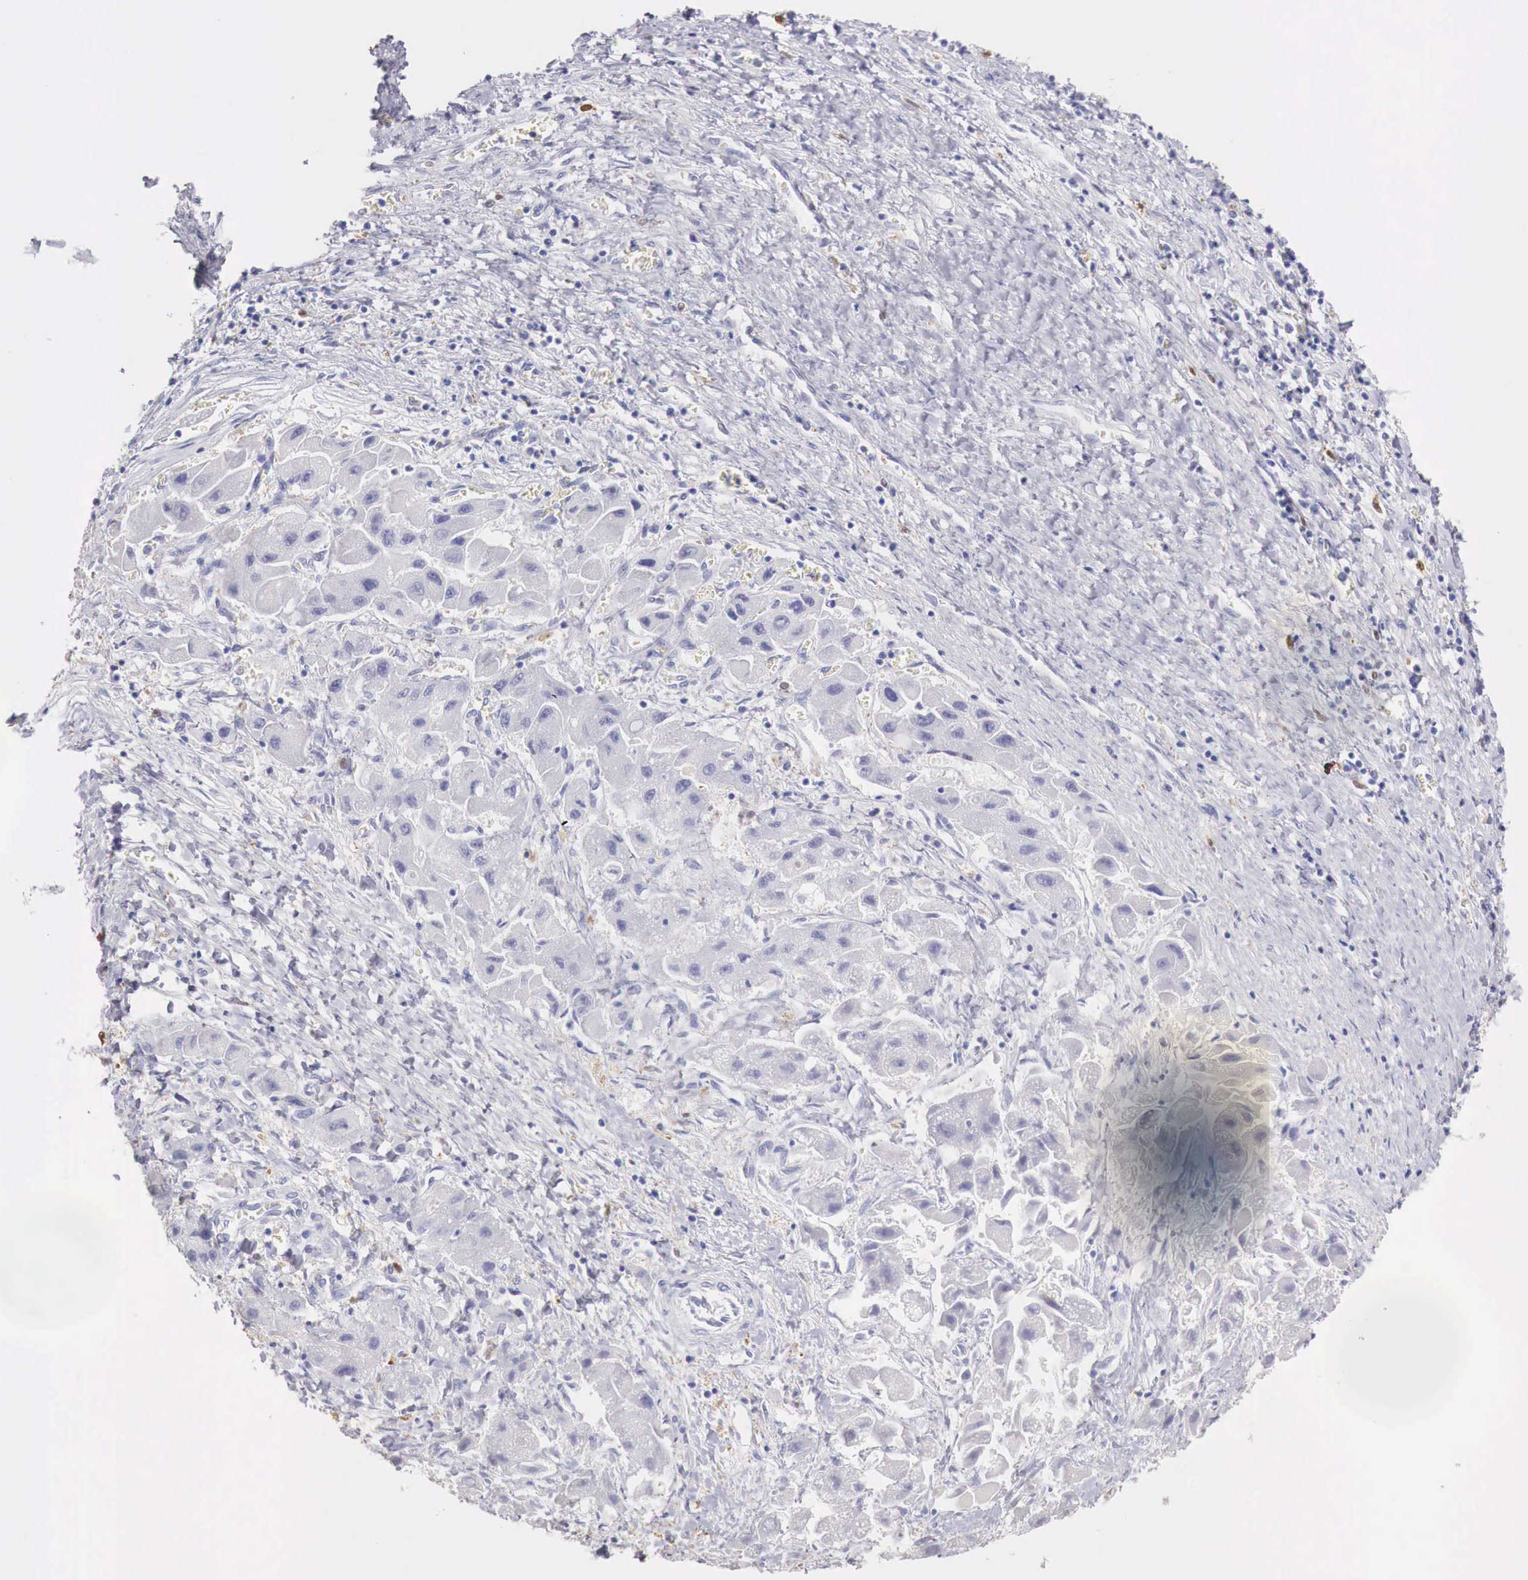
{"staining": {"intensity": "negative", "quantity": "none", "location": "none"}, "tissue": "liver cancer", "cell_type": "Tumor cells", "image_type": "cancer", "snomed": [{"axis": "morphology", "description": "Carcinoma, Hepatocellular, NOS"}, {"axis": "topography", "description": "Liver"}], "caption": "This is a image of IHC staining of hepatocellular carcinoma (liver), which shows no expression in tumor cells.", "gene": "RENBP", "patient": {"sex": "male", "age": 24}}